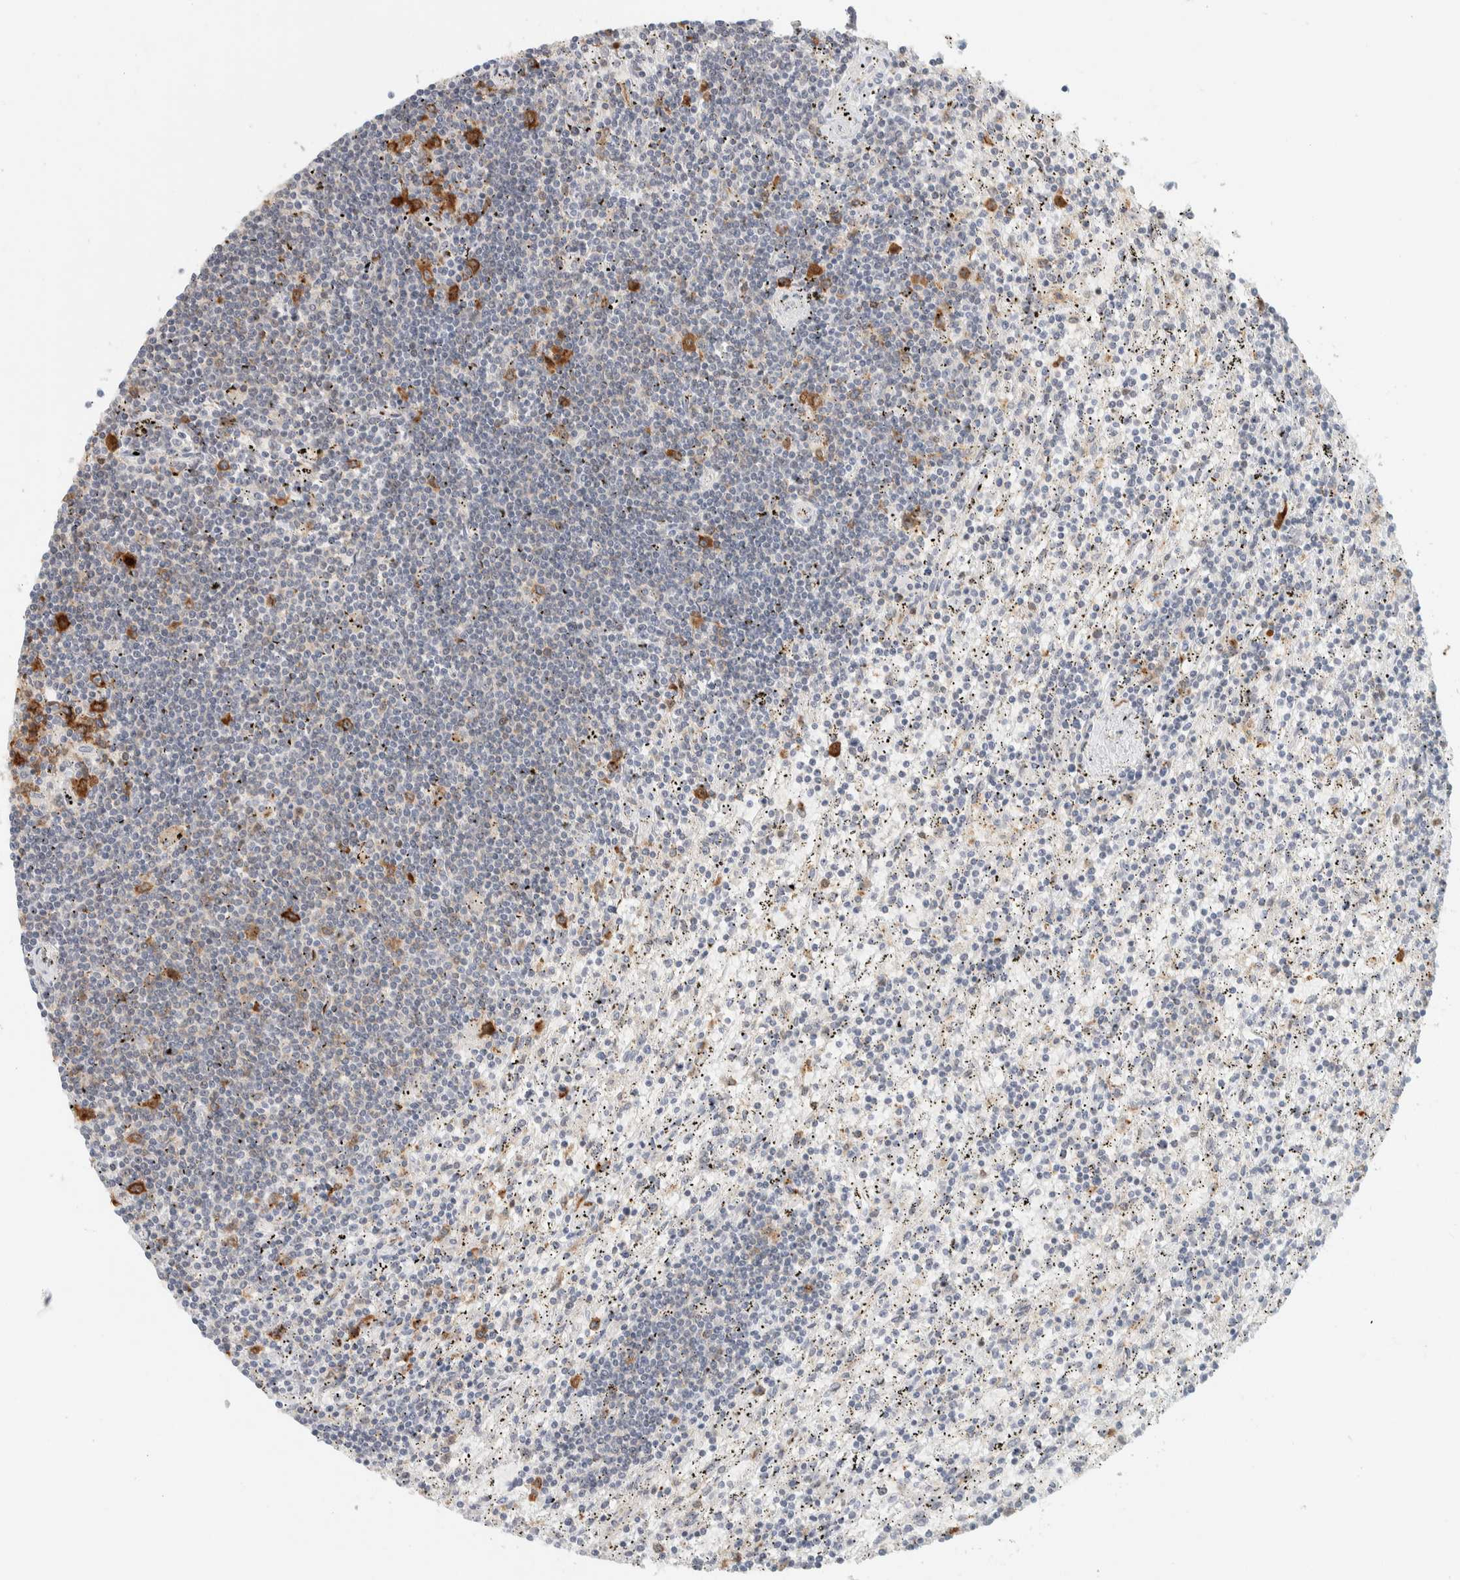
{"staining": {"intensity": "strong", "quantity": "<25%", "location": "cytoplasmic/membranous"}, "tissue": "lymphoma", "cell_type": "Tumor cells", "image_type": "cancer", "snomed": [{"axis": "morphology", "description": "Malignant lymphoma, non-Hodgkin's type, Low grade"}, {"axis": "topography", "description": "Spleen"}], "caption": "DAB immunohistochemical staining of human low-grade malignant lymphoma, non-Hodgkin's type exhibits strong cytoplasmic/membranous protein staining in about <25% of tumor cells.", "gene": "LLGL2", "patient": {"sex": "male", "age": 76}}